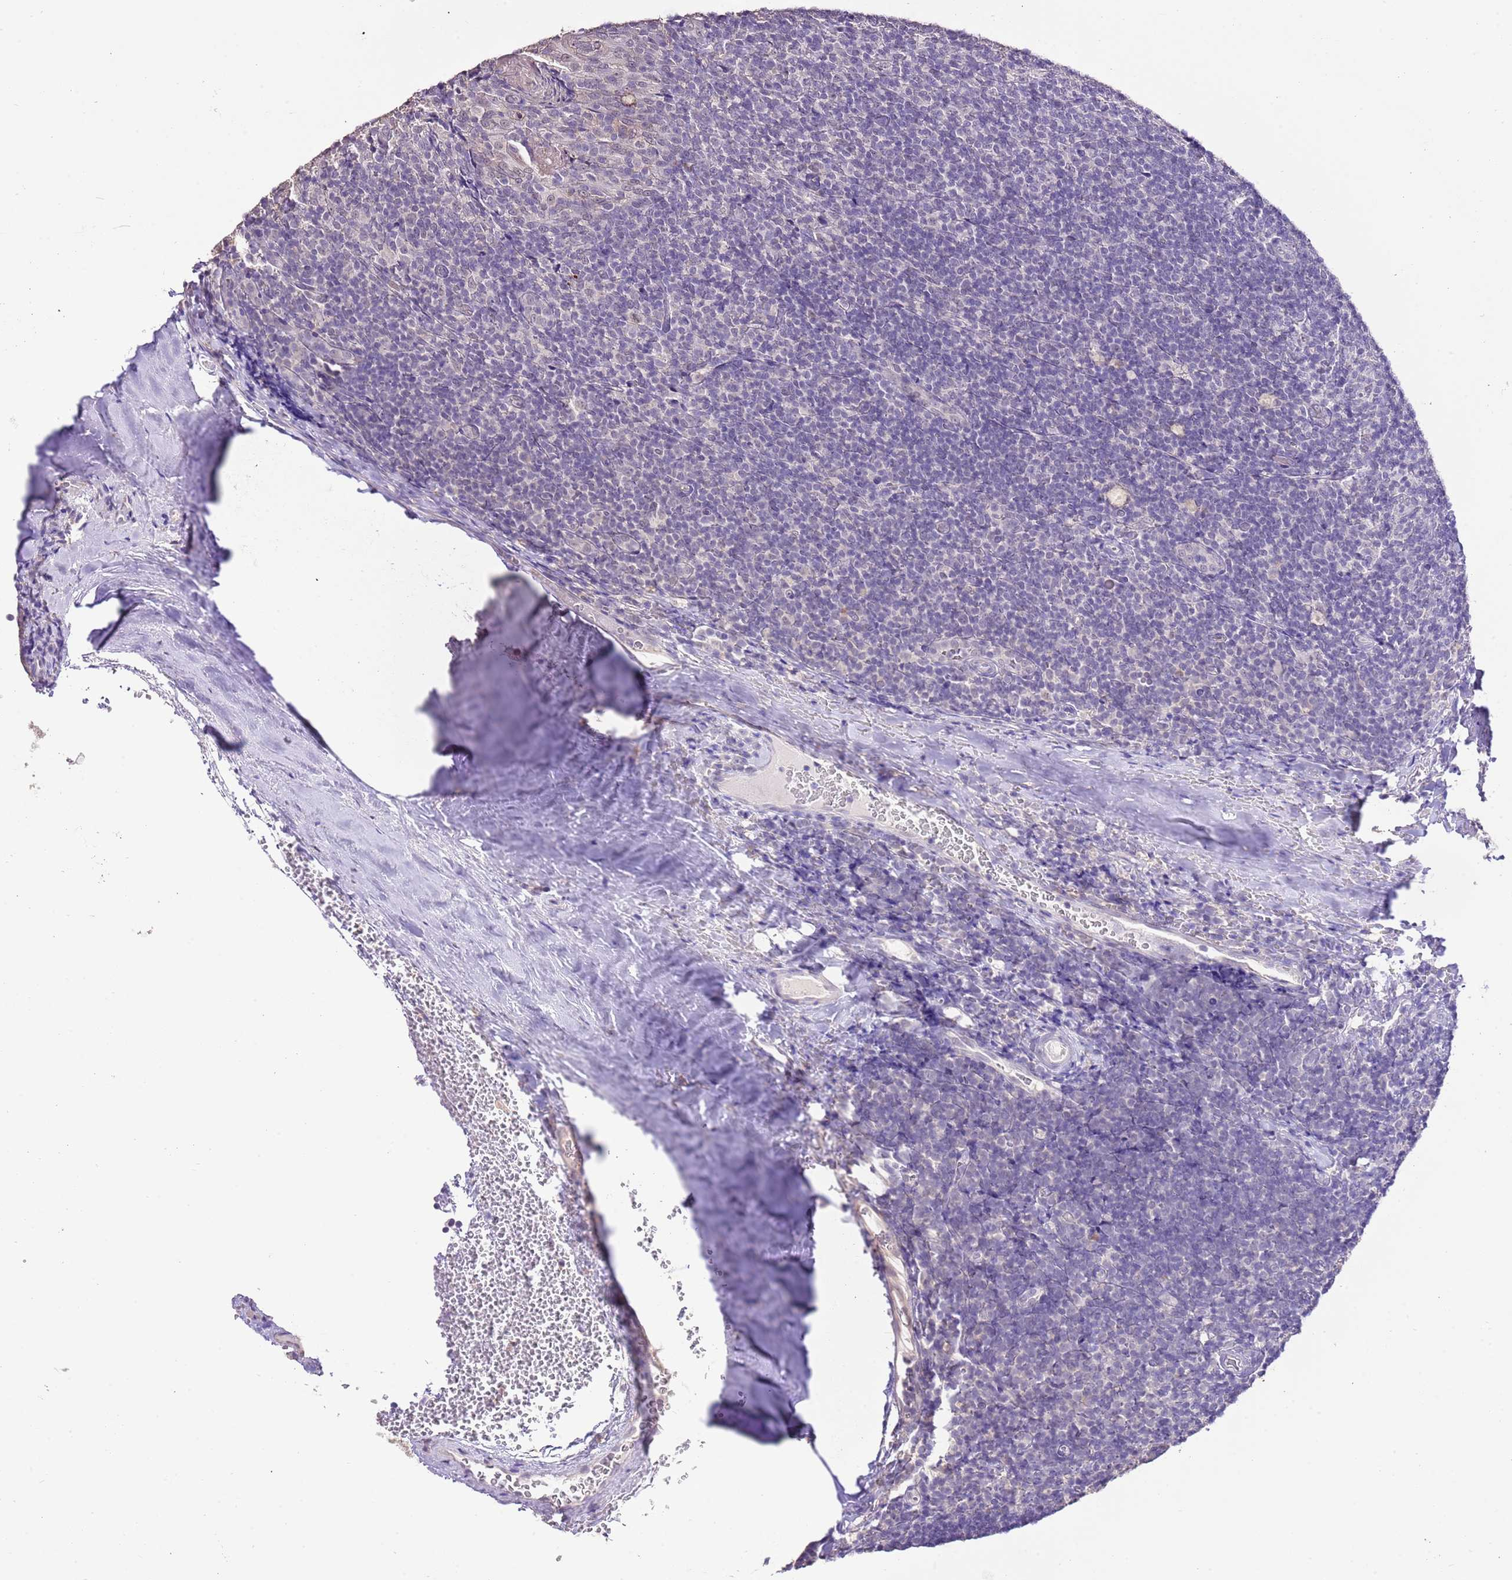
{"staining": {"intensity": "weak", "quantity": "25%-75%", "location": "nuclear"}, "tissue": "tonsil", "cell_type": "Germinal center cells", "image_type": "normal", "snomed": [{"axis": "morphology", "description": "Normal tissue, NOS"}, {"axis": "topography", "description": "Tonsil"}], "caption": "Benign tonsil exhibits weak nuclear positivity in about 25%-75% of germinal center cells.", "gene": "IZUMO4", "patient": {"sex": "male", "age": 17}}